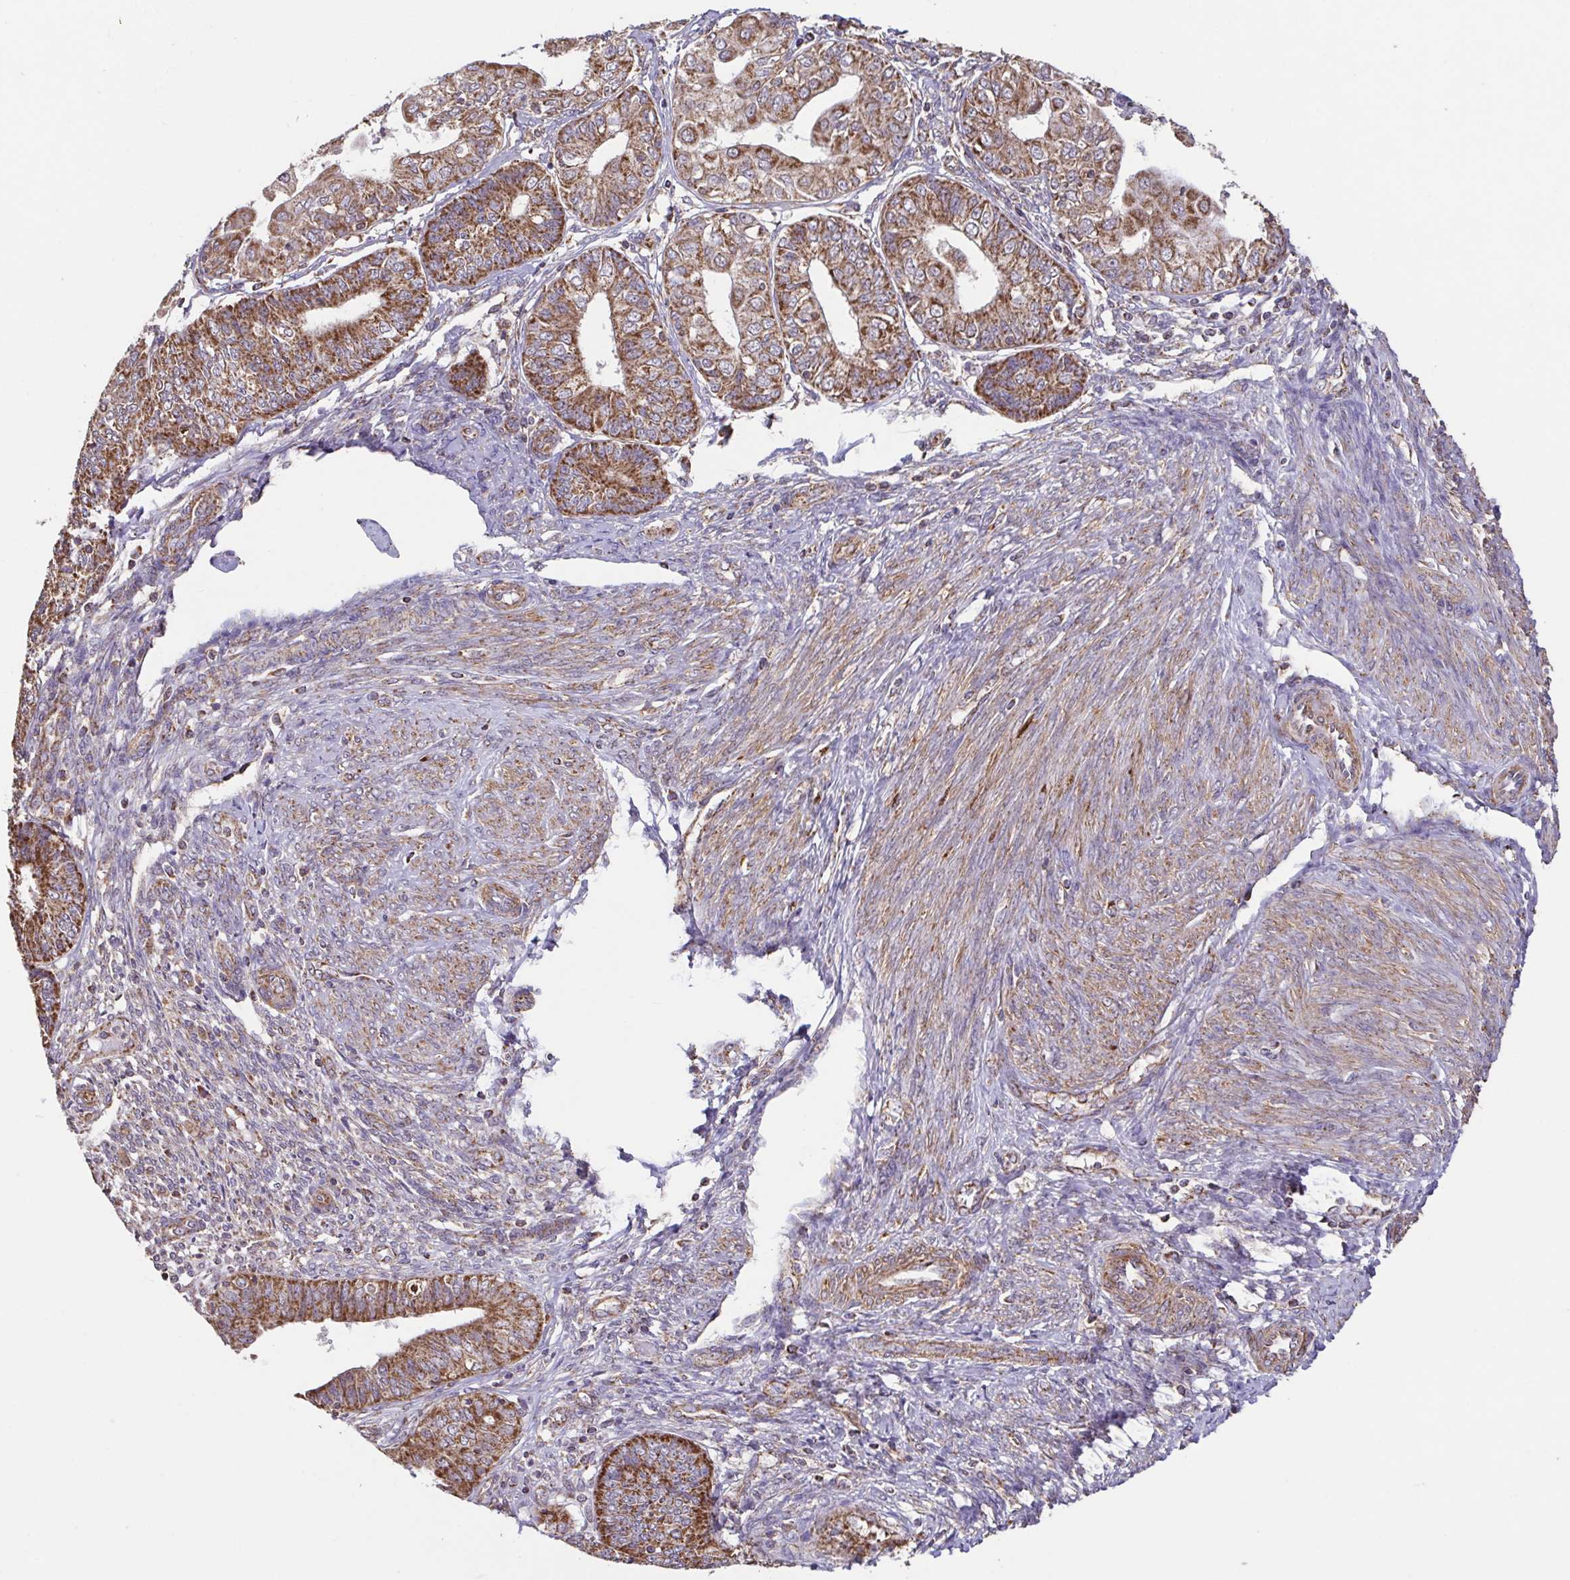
{"staining": {"intensity": "strong", "quantity": ">75%", "location": "cytoplasmic/membranous"}, "tissue": "endometrial cancer", "cell_type": "Tumor cells", "image_type": "cancer", "snomed": [{"axis": "morphology", "description": "Adenocarcinoma, NOS"}, {"axis": "topography", "description": "Endometrium"}], "caption": "A histopathology image showing strong cytoplasmic/membranous staining in about >75% of tumor cells in adenocarcinoma (endometrial), as visualized by brown immunohistochemical staining.", "gene": "DIP2B", "patient": {"sex": "female", "age": 68}}